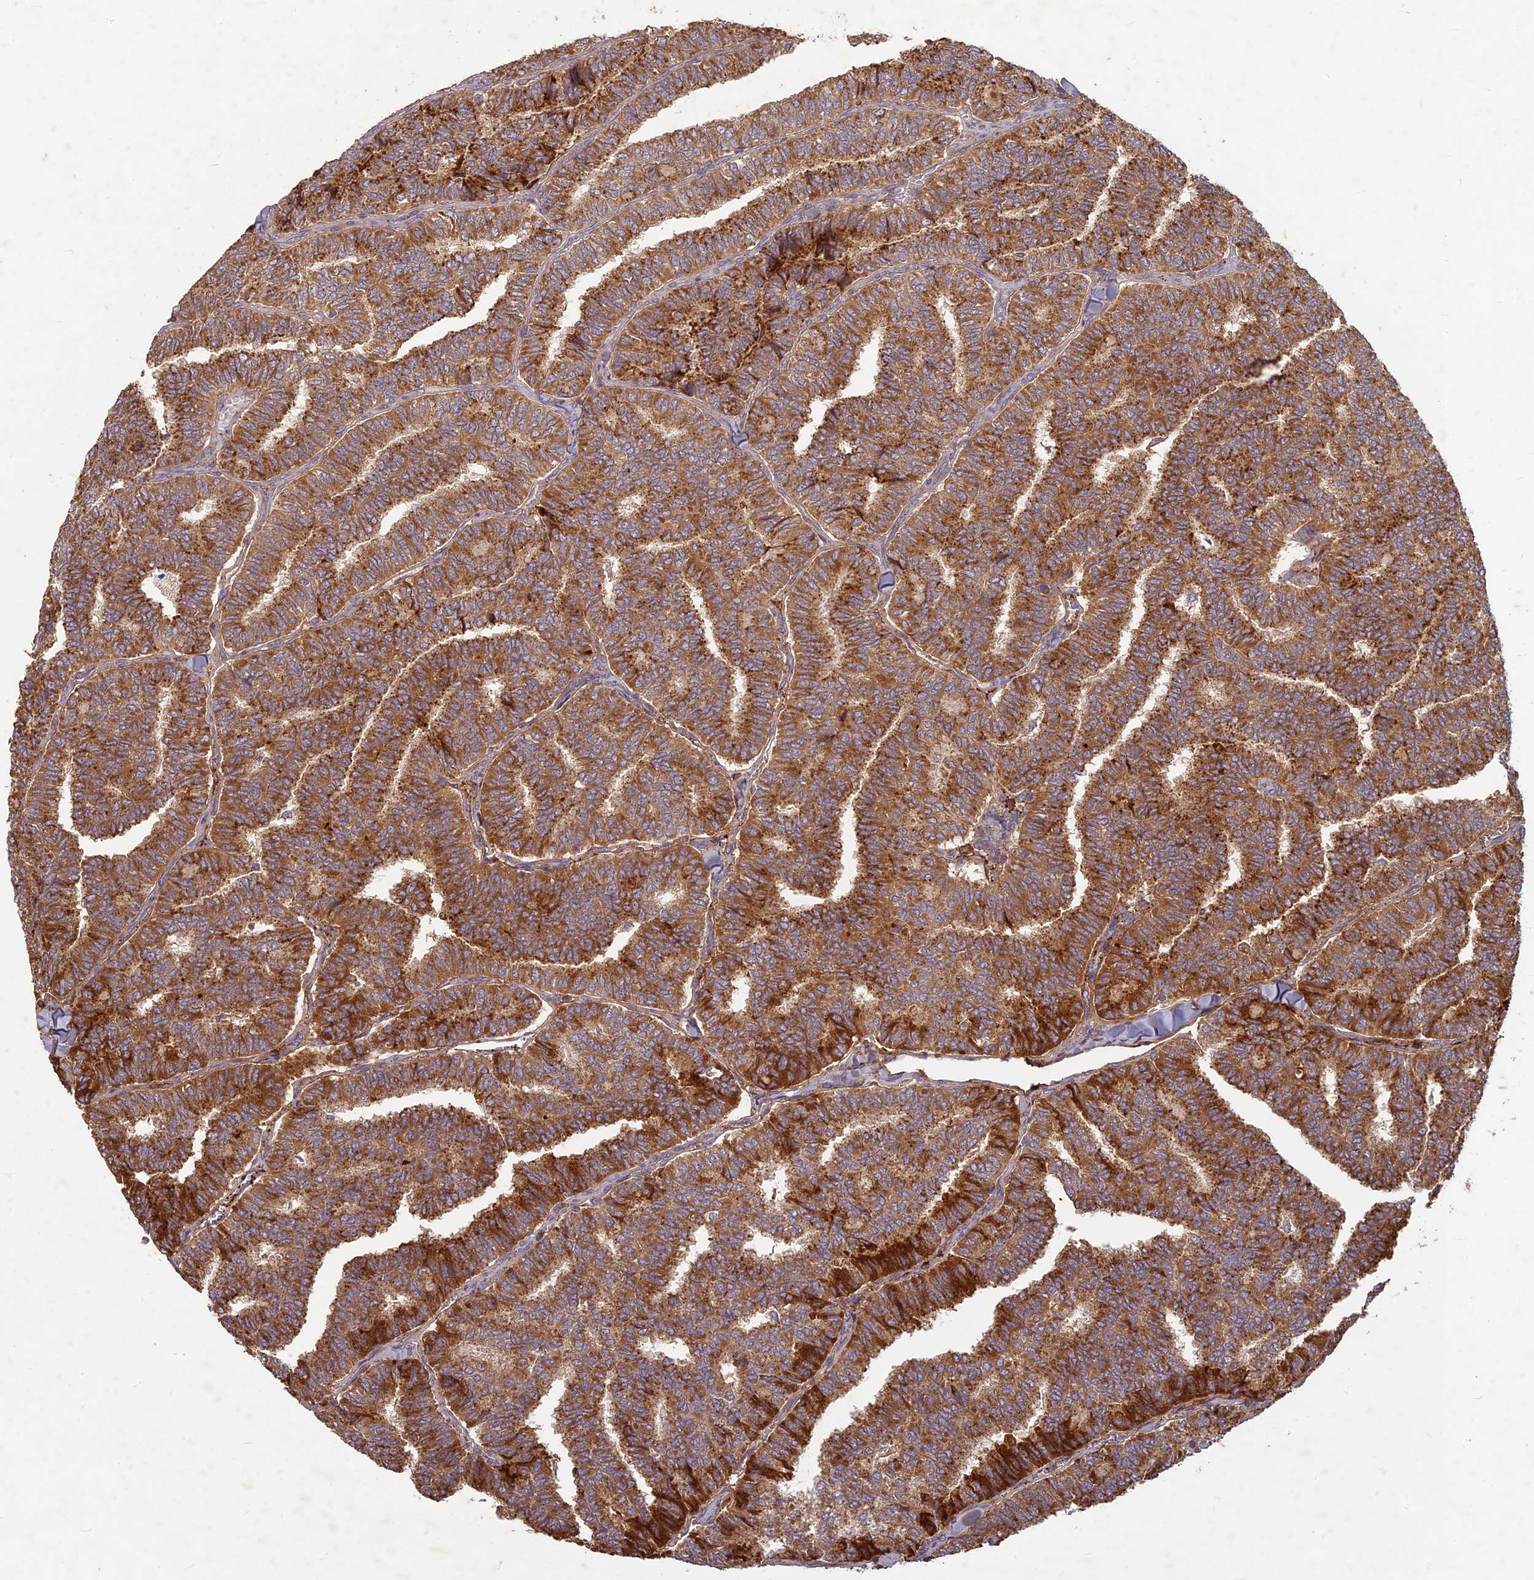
{"staining": {"intensity": "strong", "quantity": ">75%", "location": "cytoplasmic/membranous"}, "tissue": "thyroid cancer", "cell_type": "Tumor cells", "image_type": "cancer", "snomed": [{"axis": "morphology", "description": "Papillary adenocarcinoma, NOS"}, {"axis": "topography", "description": "Thyroid gland"}], "caption": "DAB (3,3'-diaminobenzidine) immunohistochemical staining of papillary adenocarcinoma (thyroid) exhibits strong cytoplasmic/membranous protein expression in approximately >75% of tumor cells. (brown staining indicates protein expression, while blue staining denotes nuclei).", "gene": "TCF25", "patient": {"sex": "female", "age": 35}}